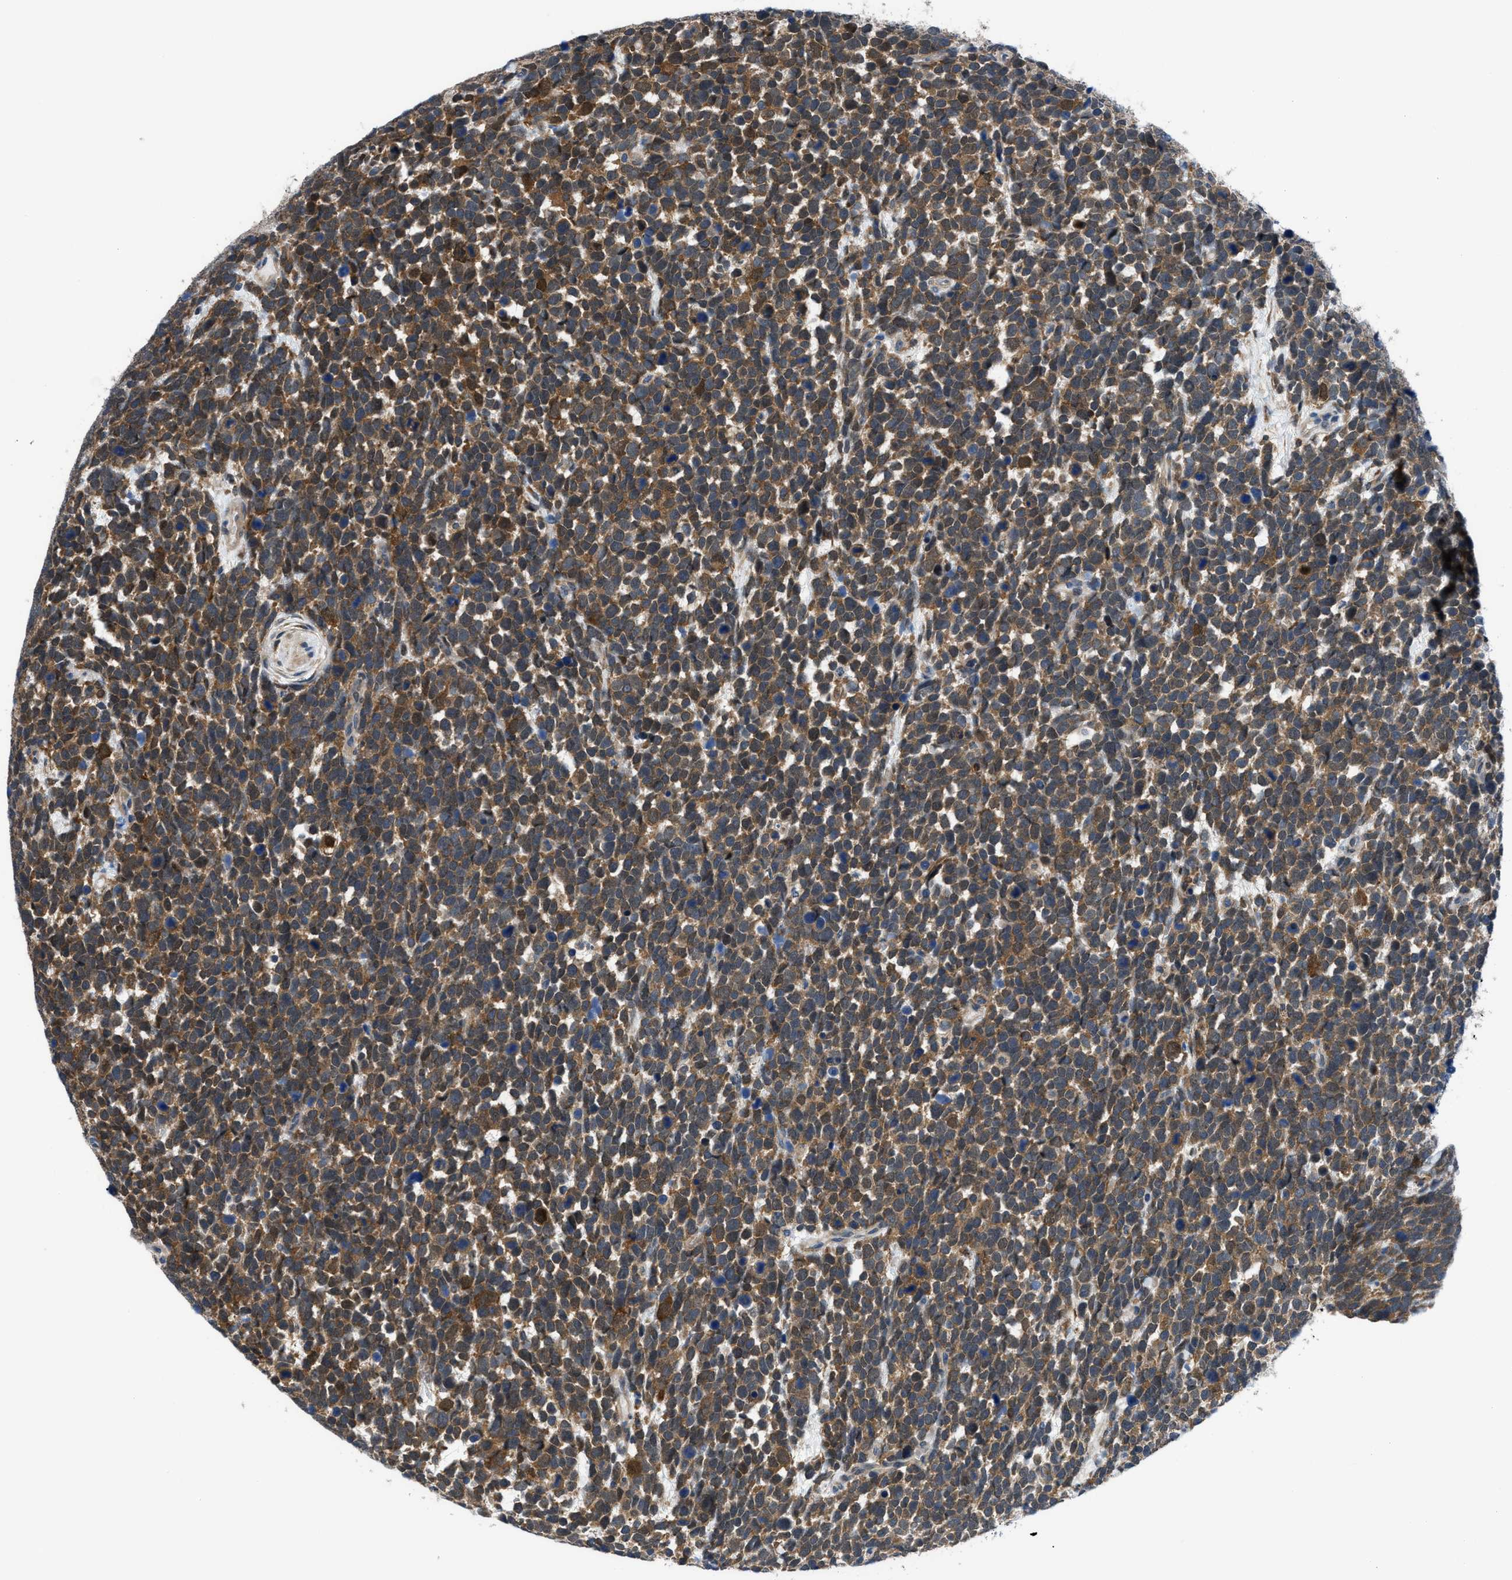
{"staining": {"intensity": "moderate", "quantity": ">75%", "location": "cytoplasmic/membranous"}, "tissue": "urothelial cancer", "cell_type": "Tumor cells", "image_type": "cancer", "snomed": [{"axis": "morphology", "description": "Urothelial carcinoma, High grade"}, {"axis": "topography", "description": "Urinary bladder"}], "caption": "Human urothelial cancer stained for a protein (brown) demonstrates moderate cytoplasmic/membranous positive expression in about >75% of tumor cells.", "gene": "TMEM45B", "patient": {"sex": "female", "age": 82}}